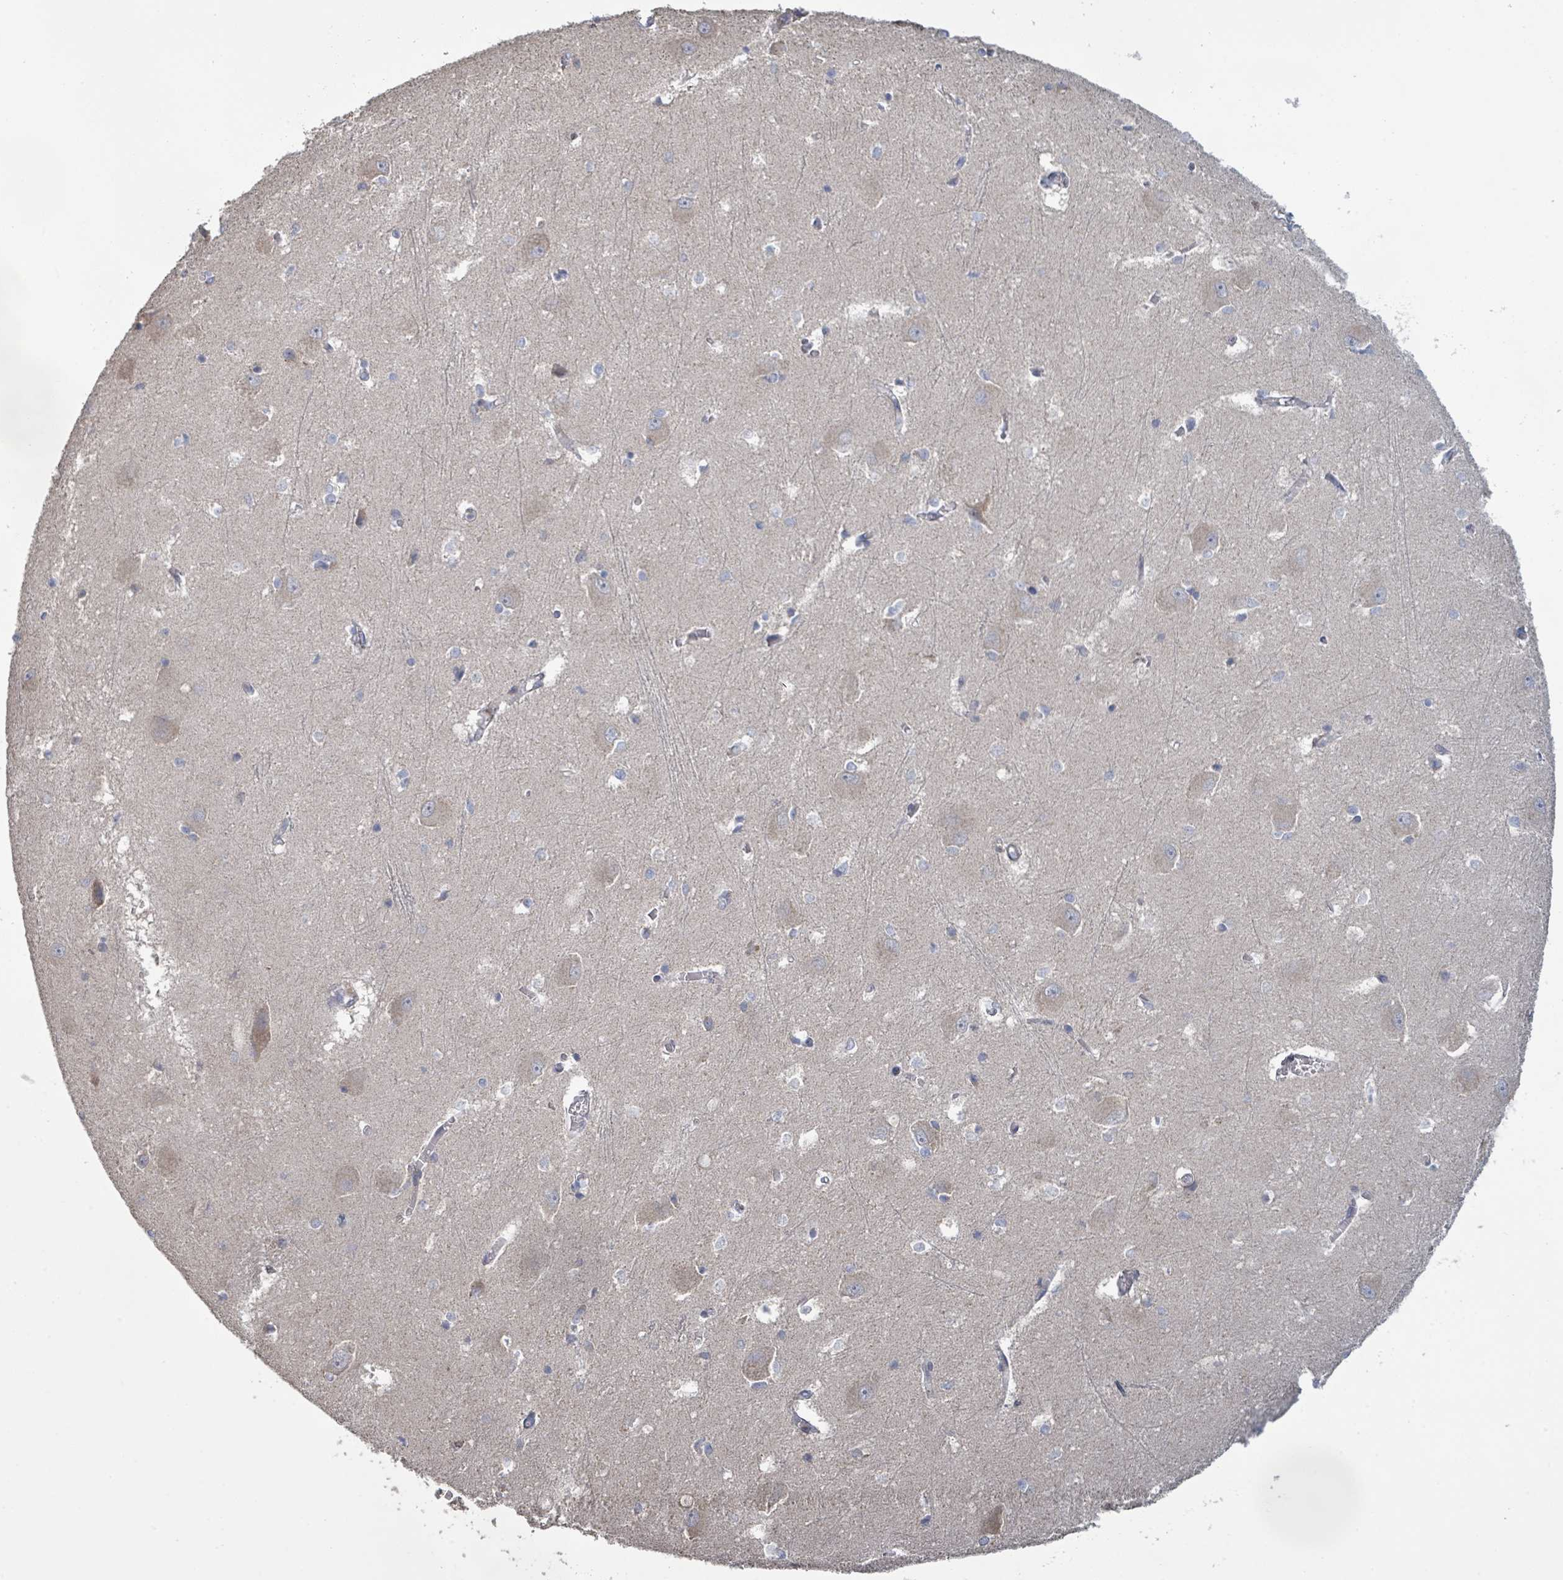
{"staining": {"intensity": "negative", "quantity": "none", "location": "none"}, "tissue": "hippocampus", "cell_type": "Glial cells", "image_type": "normal", "snomed": [{"axis": "morphology", "description": "Normal tissue, NOS"}, {"axis": "topography", "description": "Hippocampus"}], "caption": "This is an immunohistochemistry (IHC) photomicrograph of benign hippocampus. There is no staining in glial cells.", "gene": "KCNS2", "patient": {"sex": "female", "age": 64}}